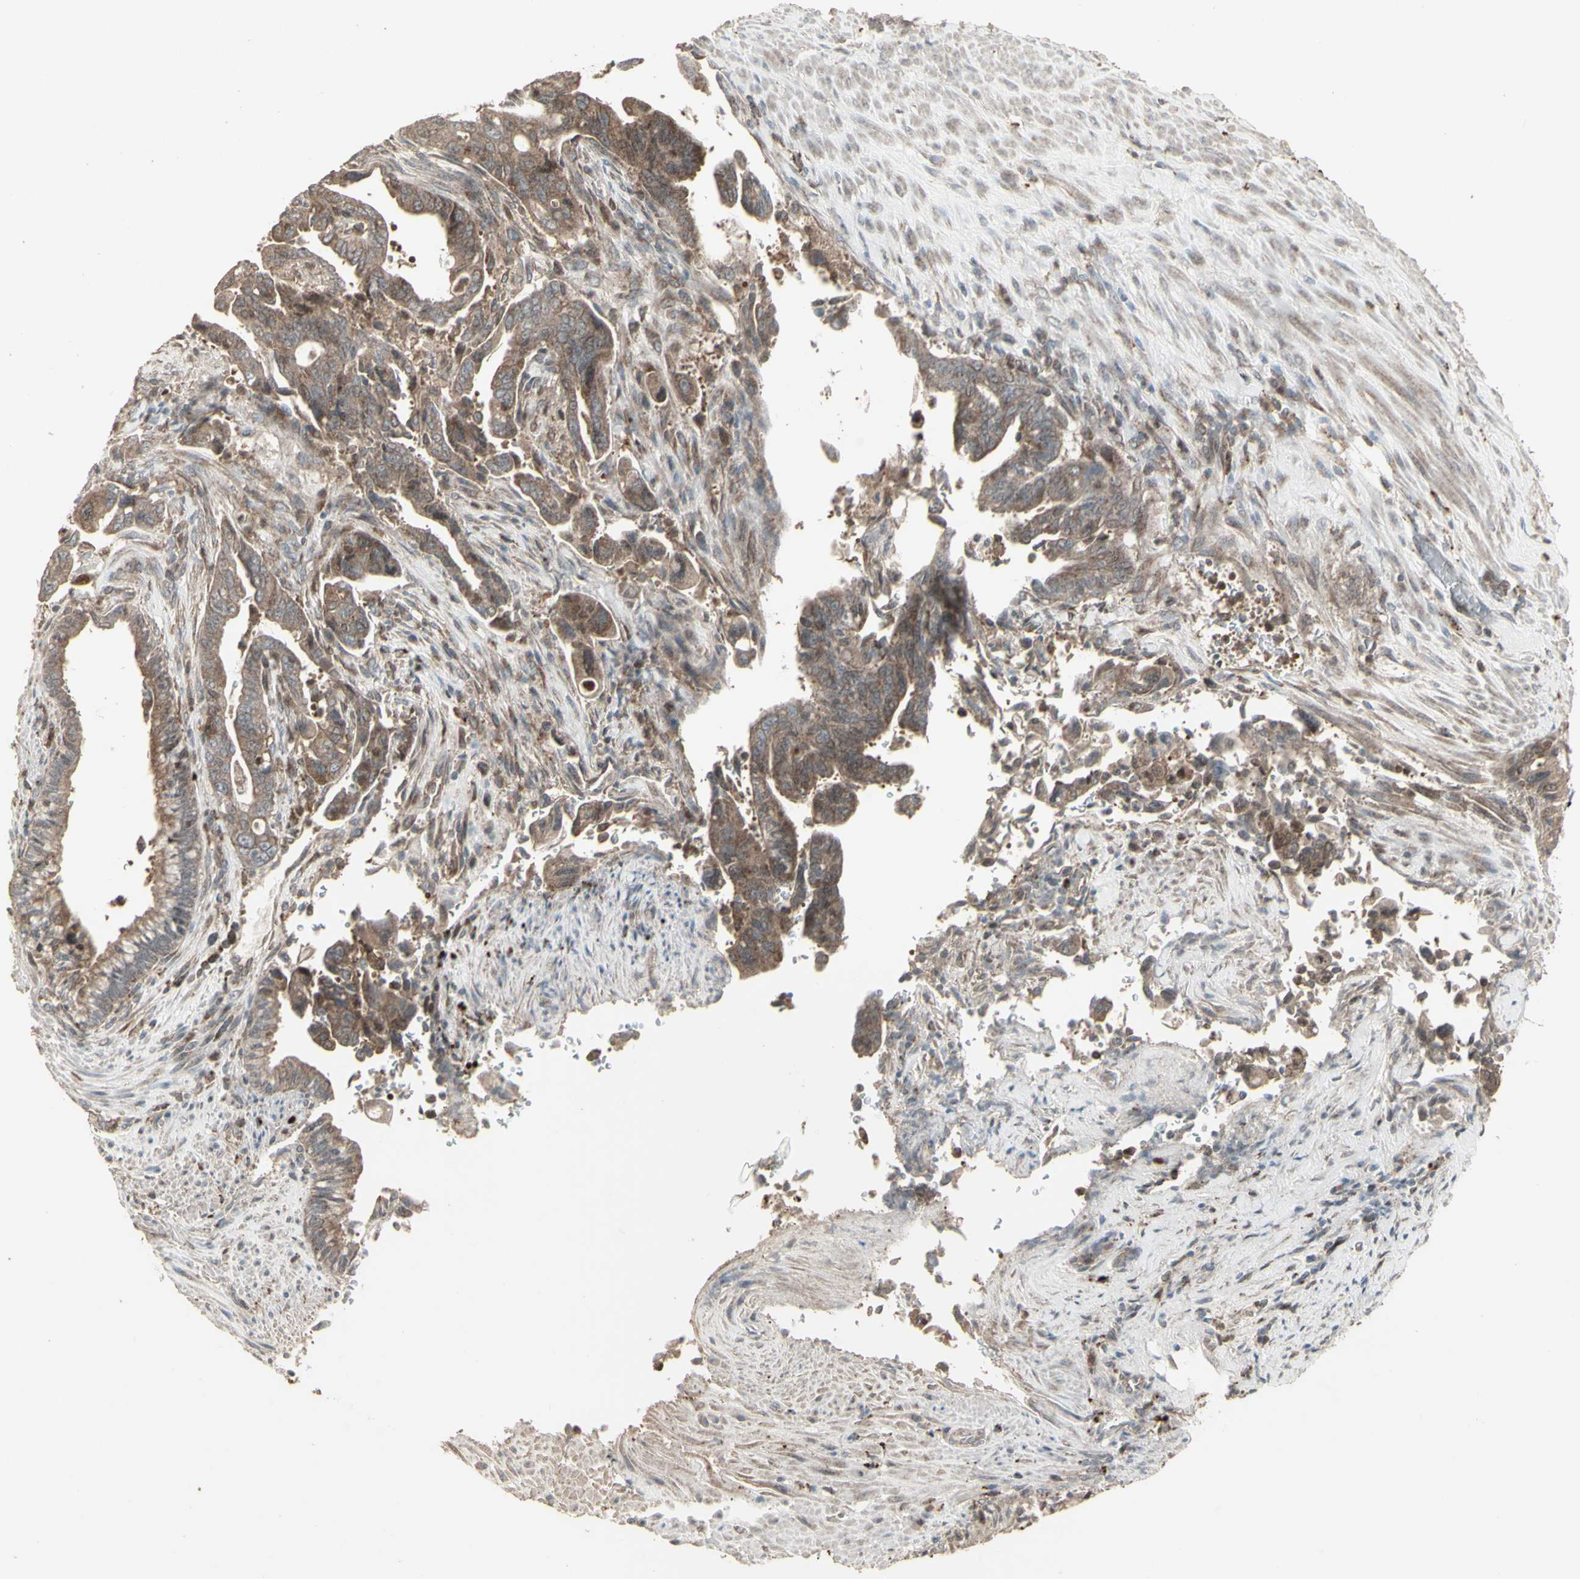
{"staining": {"intensity": "moderate", "quantity": ">75%", "location": "cytoplasmic/membranous"}, "tissue": "pancreatic cancer", "cell_type": "Tumor cells", "image_type": "cancer", "snomed": [{"axis": "morphology", "description": "Adenocarcinoma, NOS"}, {"axis": "topography", "description": "Pancreas"}], "caption": "An immunohistochemistry (IHC) photomicrograph of tumor tissue is shown. Protein staining in brown shows moderate cytoplasmic/membranous positivity in adenocarcinoma (pancreatic) within tumor cells.", "gene": "RNASEL", "patient": {"sex": "male", "age": 70}}